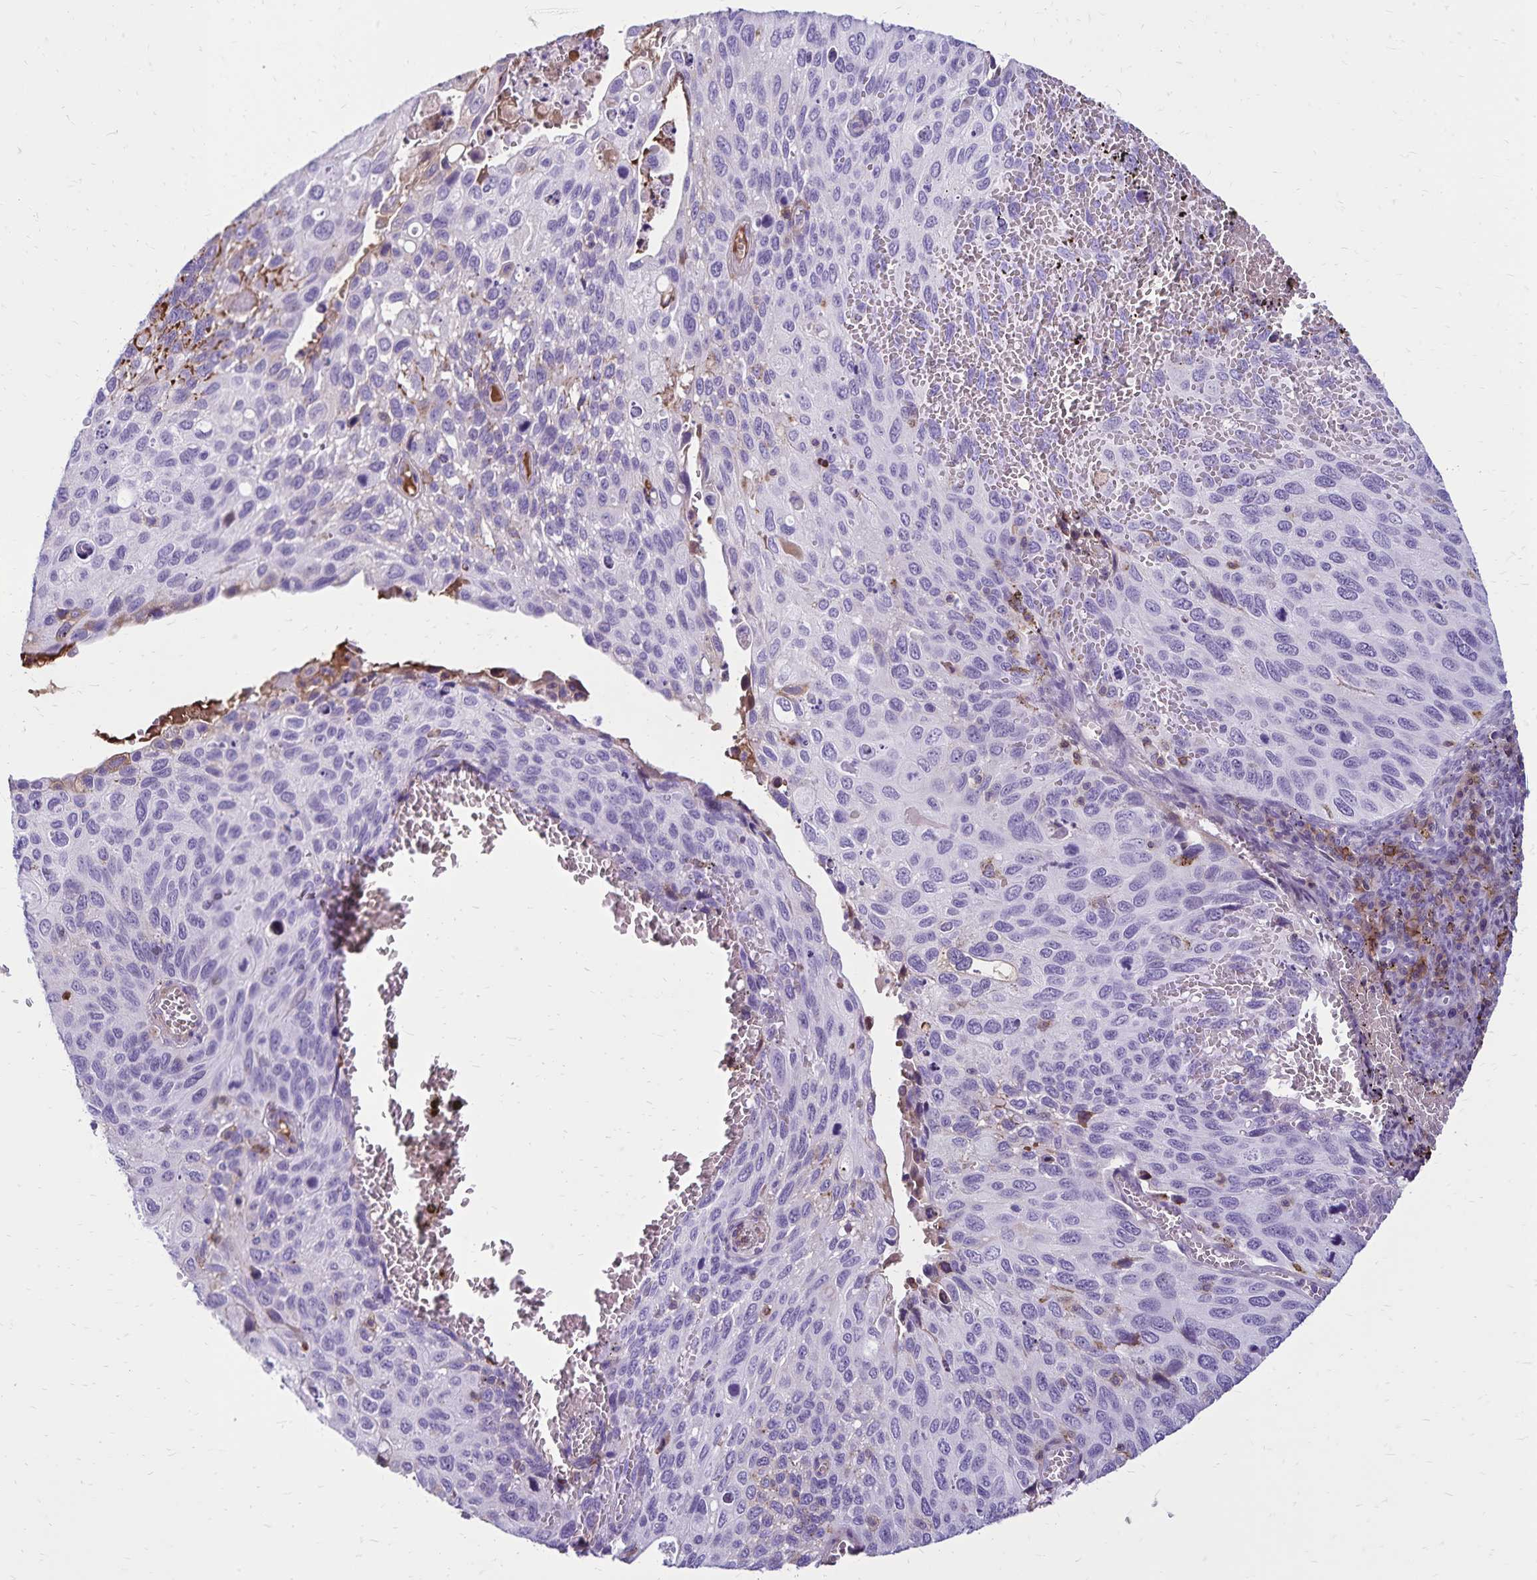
{"staining": {"intensity": "negative", "quantity": "none", "location": "none"}, "tissue": "cervical cancer", "cell_type": "Tumor cells", "image_type": "cancer", "snomed": [{"axis": "morphology", "description": "Squamous cell carcinoma, NOS"}, {"axis": "topography", "description": "Cervix"}], "caption": "There is no significant positivity in tumor cells of cervical squamous cell carcinoma.", "gene": "CD27", "patient": {"sex": "female", "age": 70}}